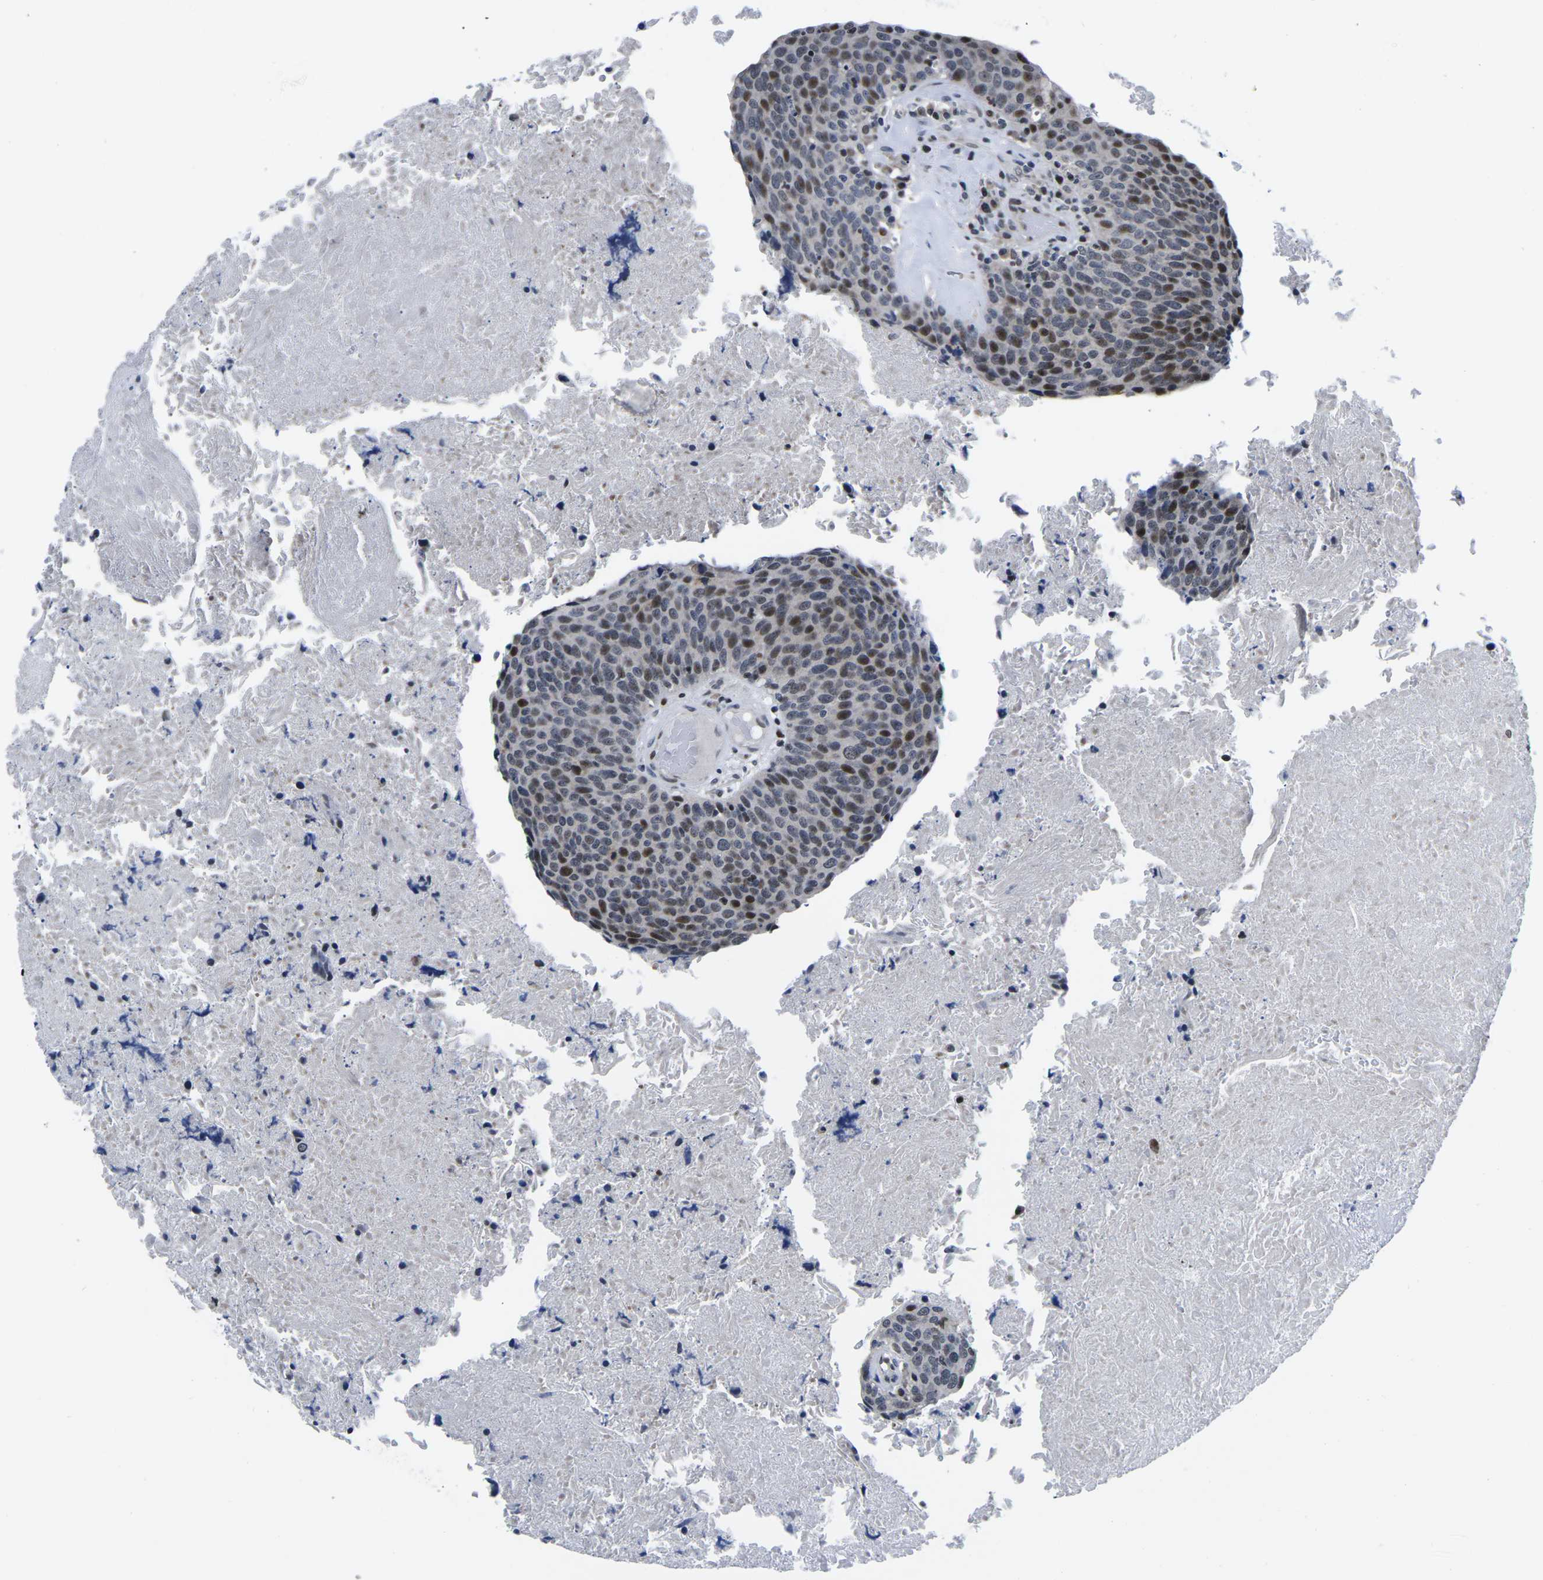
{"staining": {"intensity": "strong", "quantity": "25%-75%", "location": "nuclear"}, "tissue": "head and neck cancer", "cell_type": "Tumor cells", "image_type": "cancer", "snomed": [{"axis": "morphology", "description": "Squamous cell carcinoma, NOS"}, {"axis": "morphology", "description": "Squamous cell carcinoma, metastatic, NOS"}, {"axis": "topography", "description": "Lymph node"}, {"axis": "topography", "description": "Head-Neck"}], "caption": "Immunohistochemistry histopathology image of human head and neck cancer (squamous cell carcinoma) stained for a protein (brown), which shows high levels of strong nuclear staining in about 25%-75% of tumor cells.", "gene": "CDC73", "patient": {"sex": "male", "age": 62}}